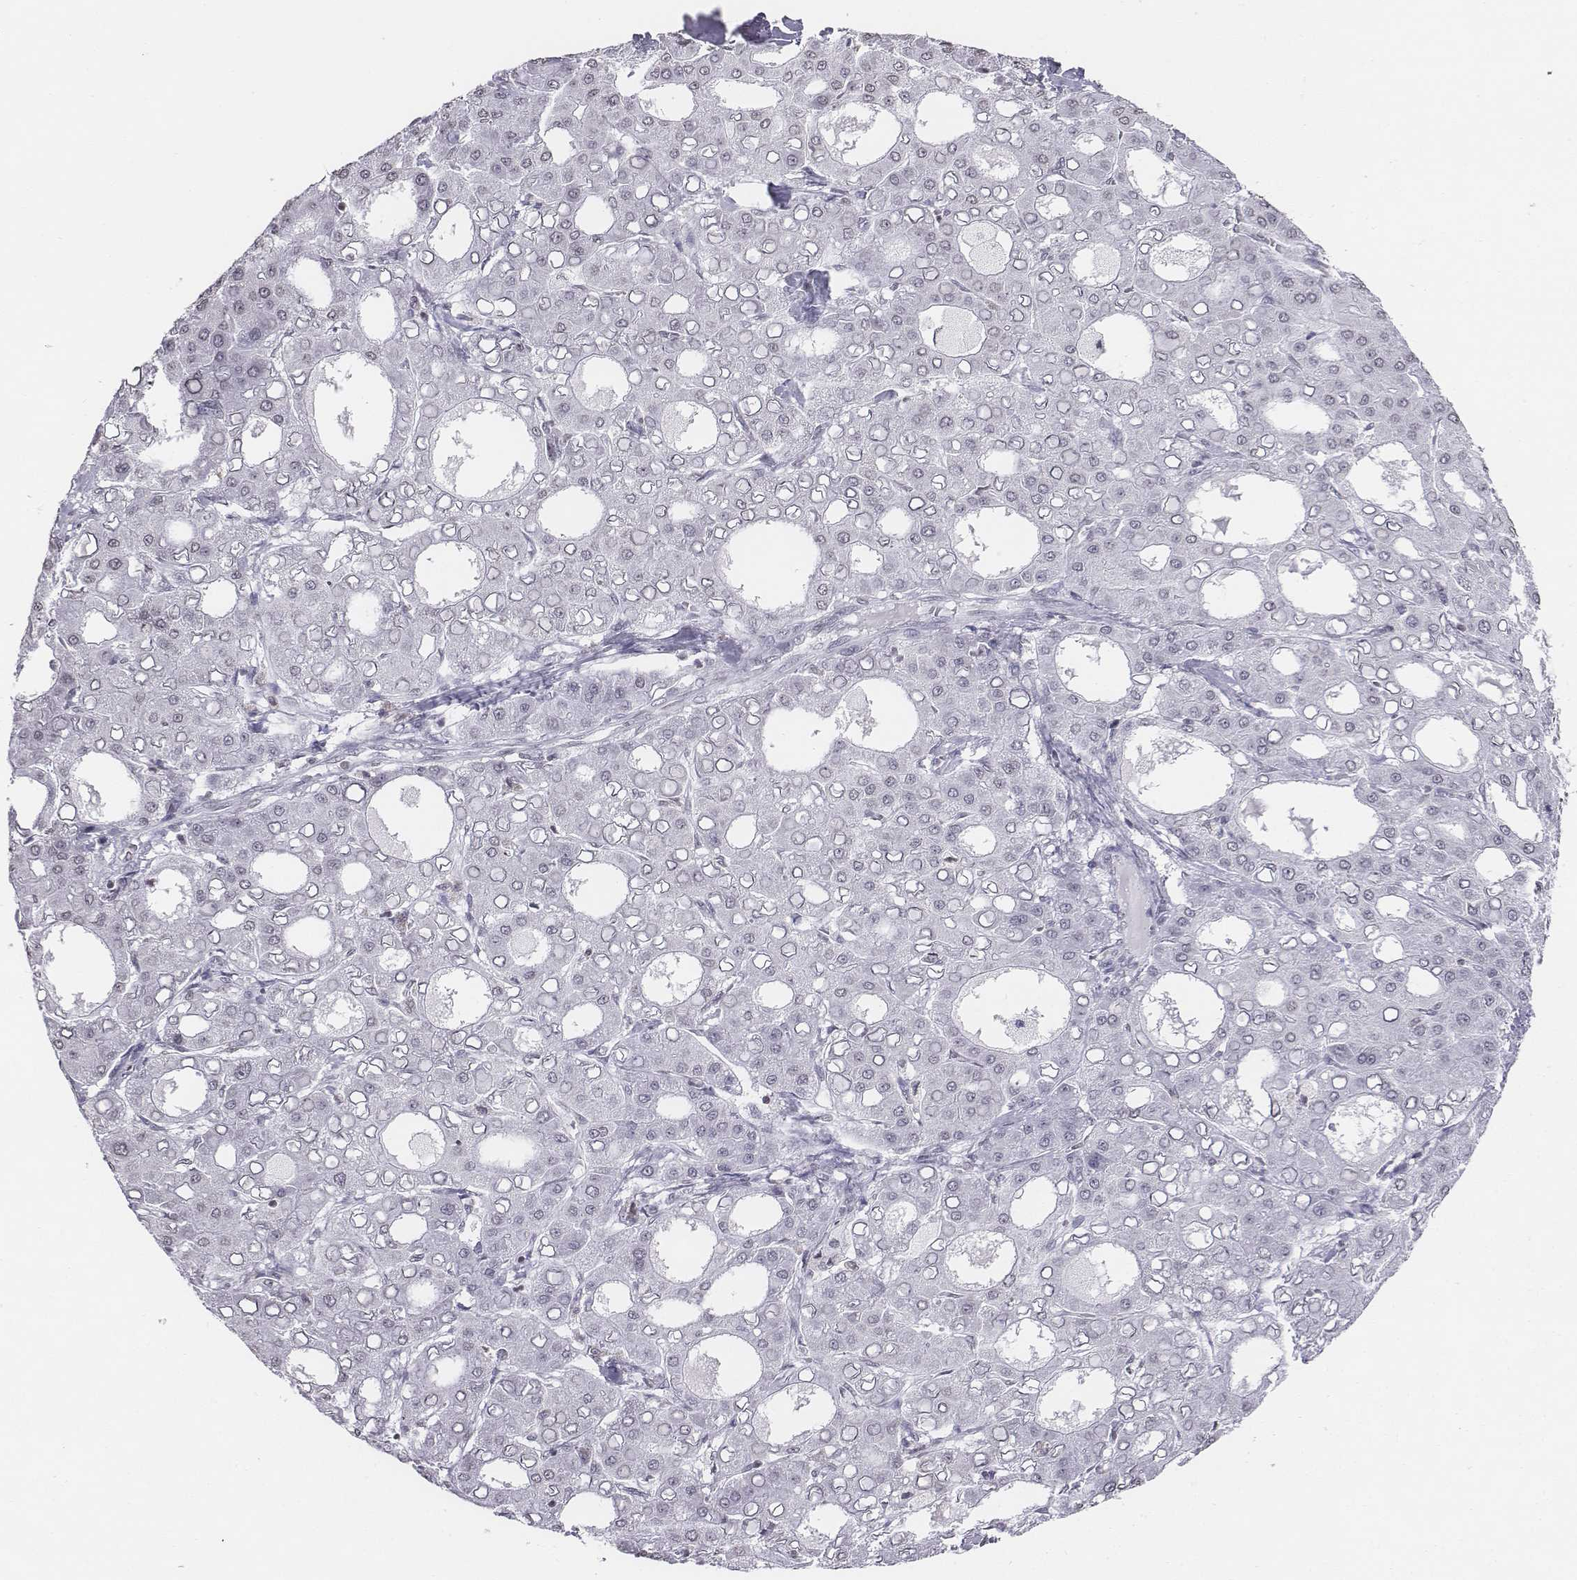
{"staining": {"intensity": "negative", "quantity": "none", "location": "none"}, "tissue": "liver cancer", "cell_type": "Tumor cells", "image_type": "cancer", "snomed": [{"axis": "morphology", "description": "Carcinoma, Hepatocellular, NOS"}, {"axis": "topography", "description": "Liver"}], "caption": "Tumor cells are negative for brown protein staining in liver hepatocellular carcinoma. The staining is performed using DAB brown chromogen with nuclei counter-stained in using hematoxylin.", "gene": "BARHL1", "patient": {"sex": "male", "age": 65}}